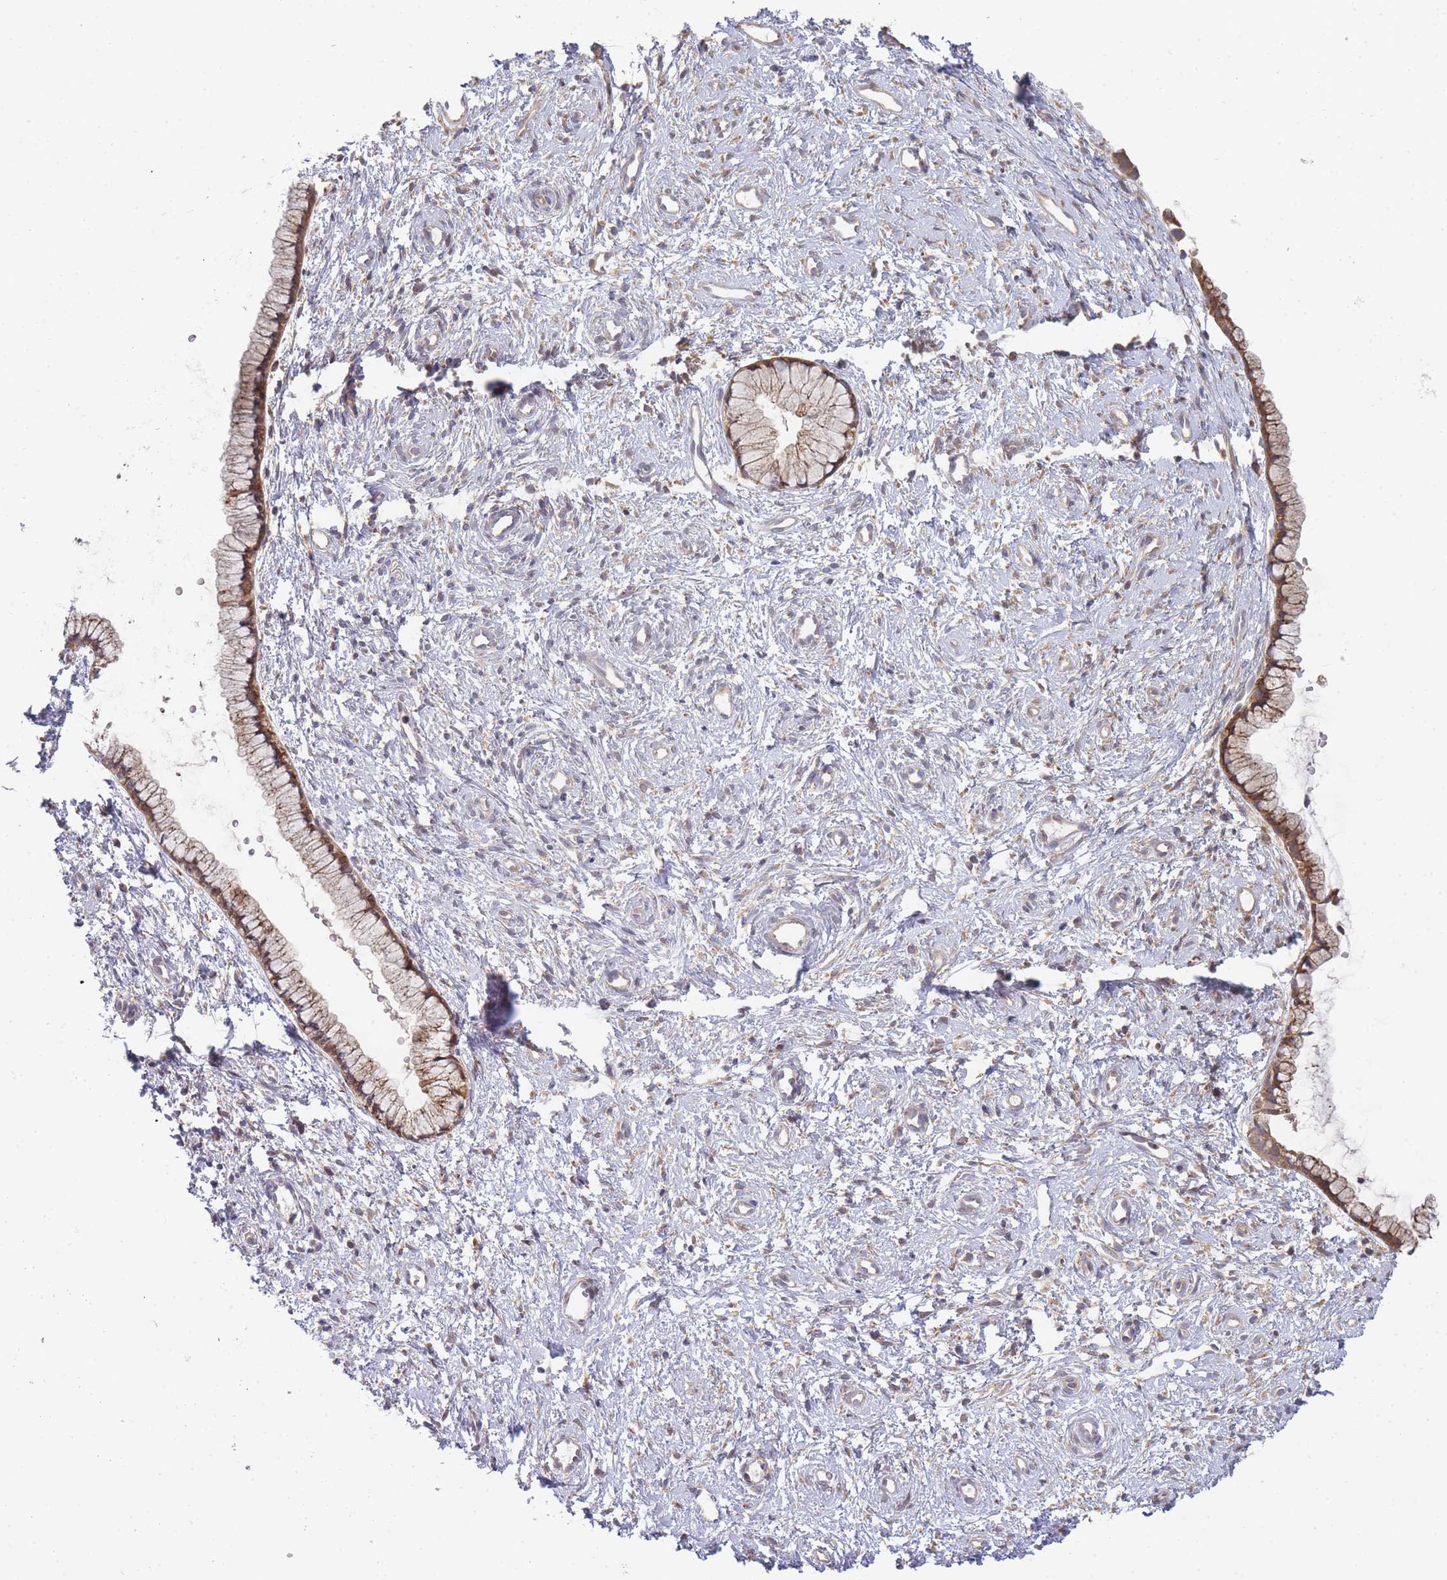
{"staining": {"intensity": "moderate", "quantity": ">75%", "location": "cytoplasmic/membranous"}, "tissue": "cervix", "cell_type": "Glandular cells", "image_type": "normal", "snomed": [{"axis": "morphology", "description": "Normal tissue, NOS"}, {"axis": "topography", "description": "Cervix"}], "caption": "Approximately >75% of glandular cells in unremarkable human cervix display moderate cytoplasmic/membranous protein expression as visualized by brown immunohistochemical staining.", "gene": "TRIM26", "patient": {"sex": "female", "age": 57}}